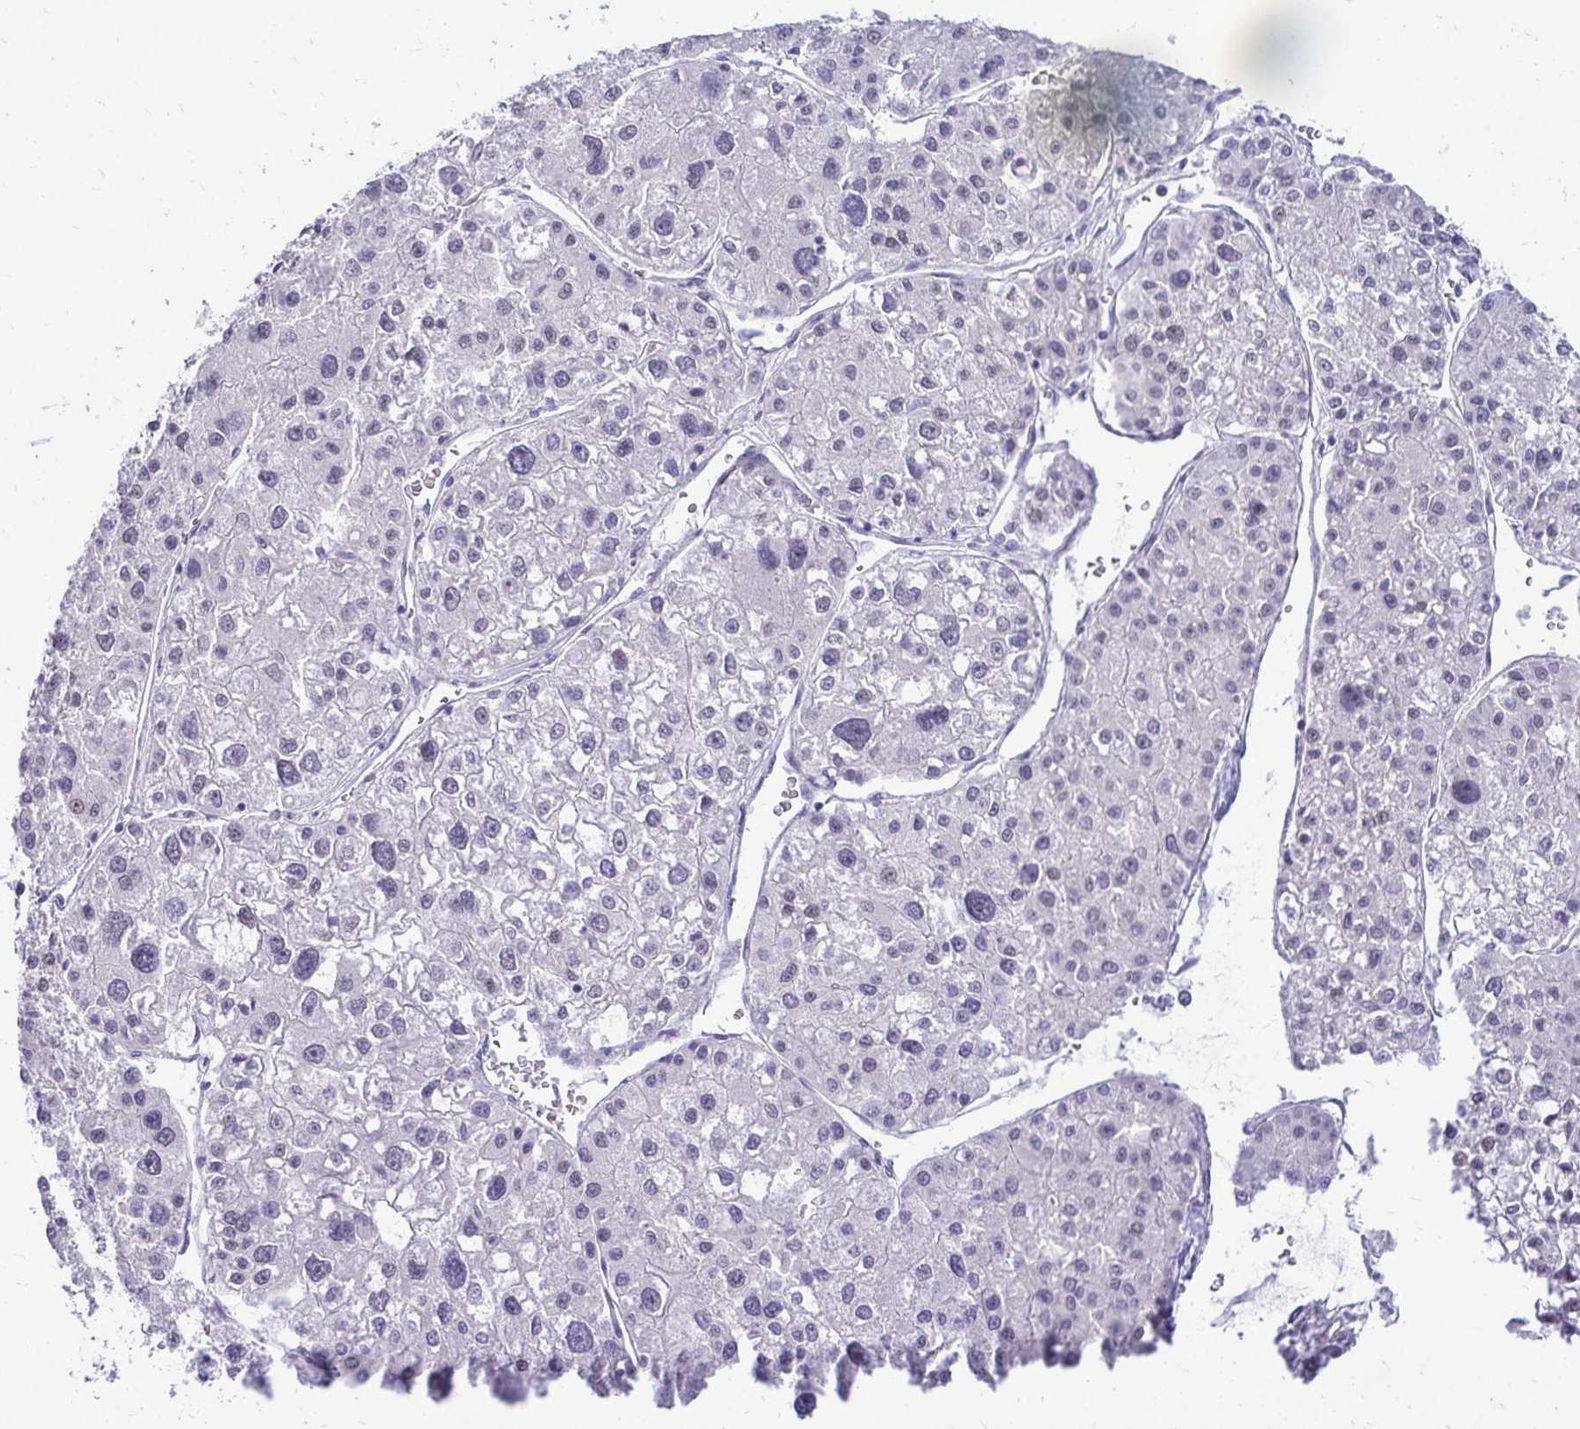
{"staining": {"intensity": "negative", "quantity": "none", "location": "none"}, "tissue": "liver cancer", "cell_type": "Tumor cells", "image_type": "cancer", "snomed": [{"axis": "morphology", "description": "Carcinoma, Hepatocellular, NOS"}, {"axis": "topography", "description": "Liver"}], "caption": "IHC histopathology image of human hepatocellular carcinoma (liver) stained for a protein (brown), which shows no expression in tumor cells.", "gene": "ZSWIM9", "patient": {"sex": "male", "age": 73}}